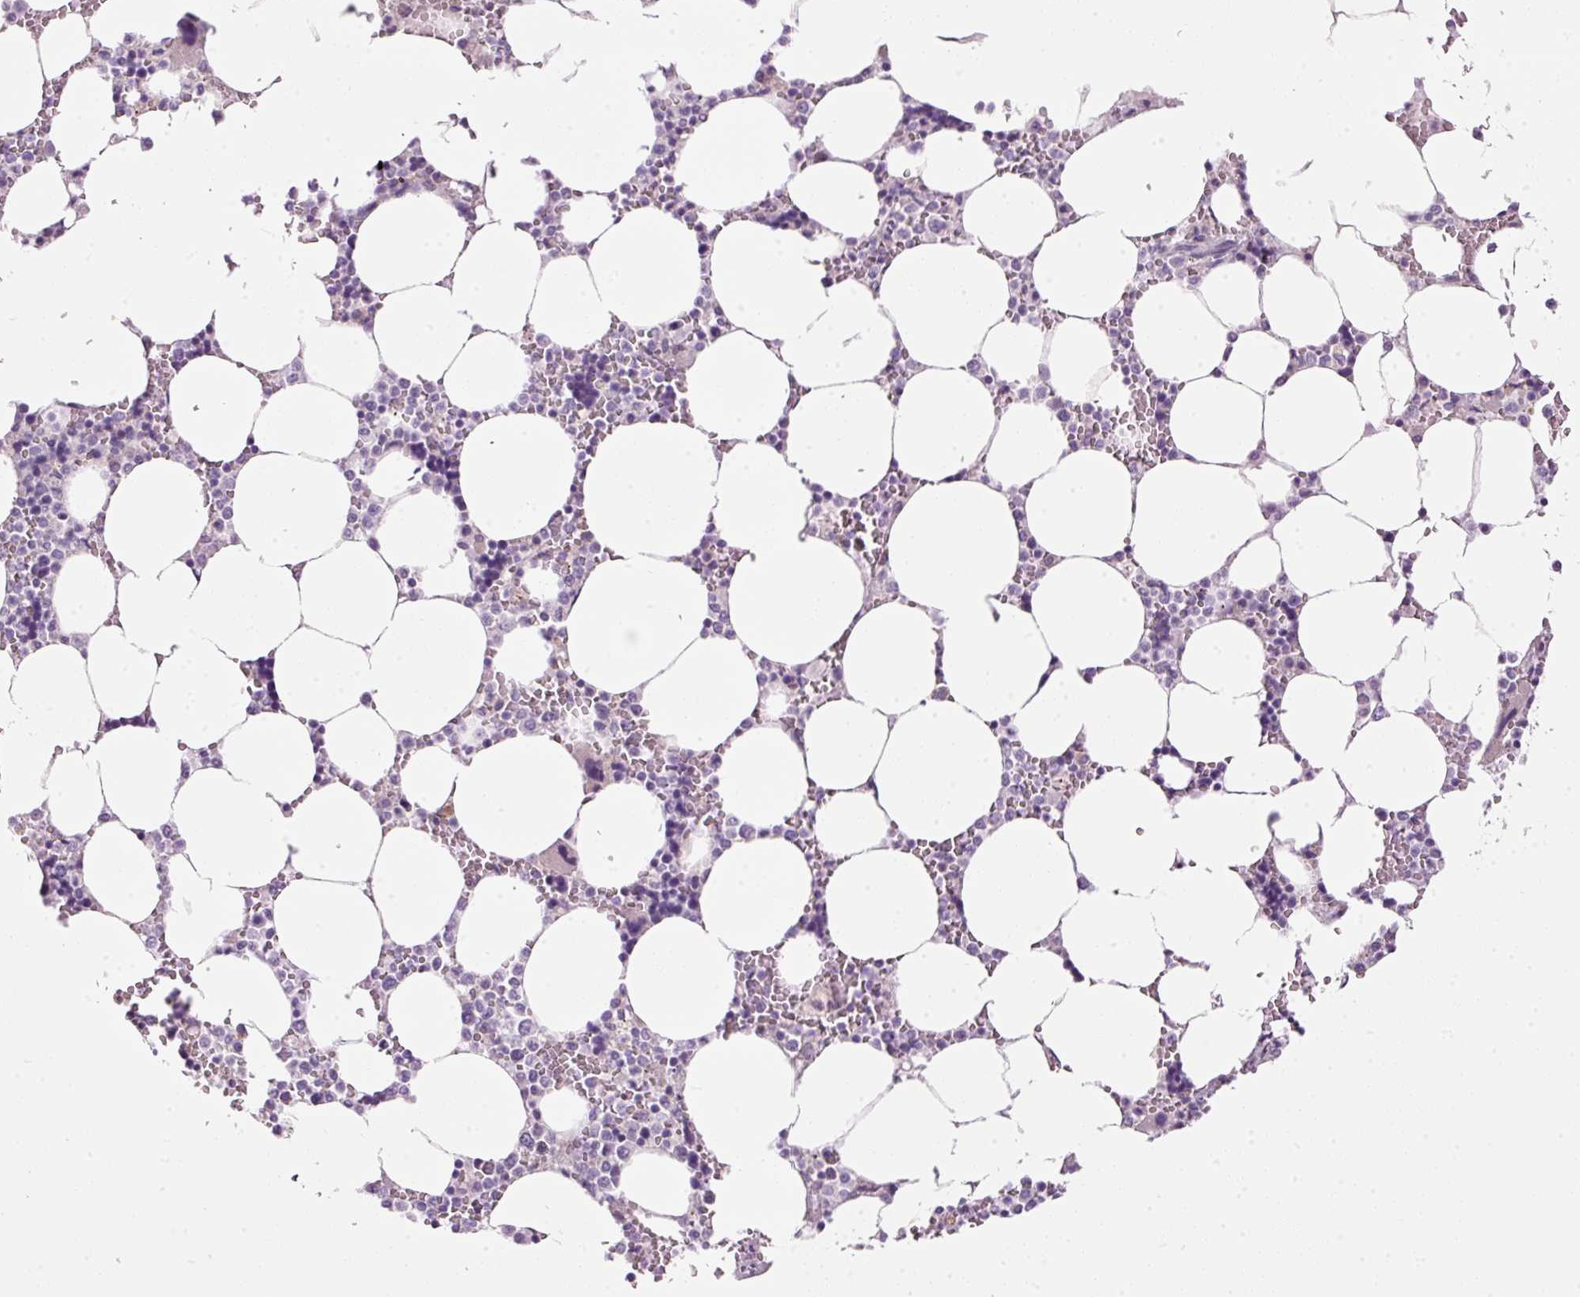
{"staining": {"intensity": "negative", "quantity": "none", "location": "none"}, "tissue": "bone marrow", "cell_type": "Hematopoietic cells", "image_type": "normal", "snomed": [{"axis": "morphology", "description": "Normal tissue, NOS"}, {"axis": "topography", "description": "Bone marrow"}], "caption": "IHC of normal human bone marrow displays no positivity in hematopoietic cells.", "gene": "SRC", "patient": {"sex": "male", "age": 64}}